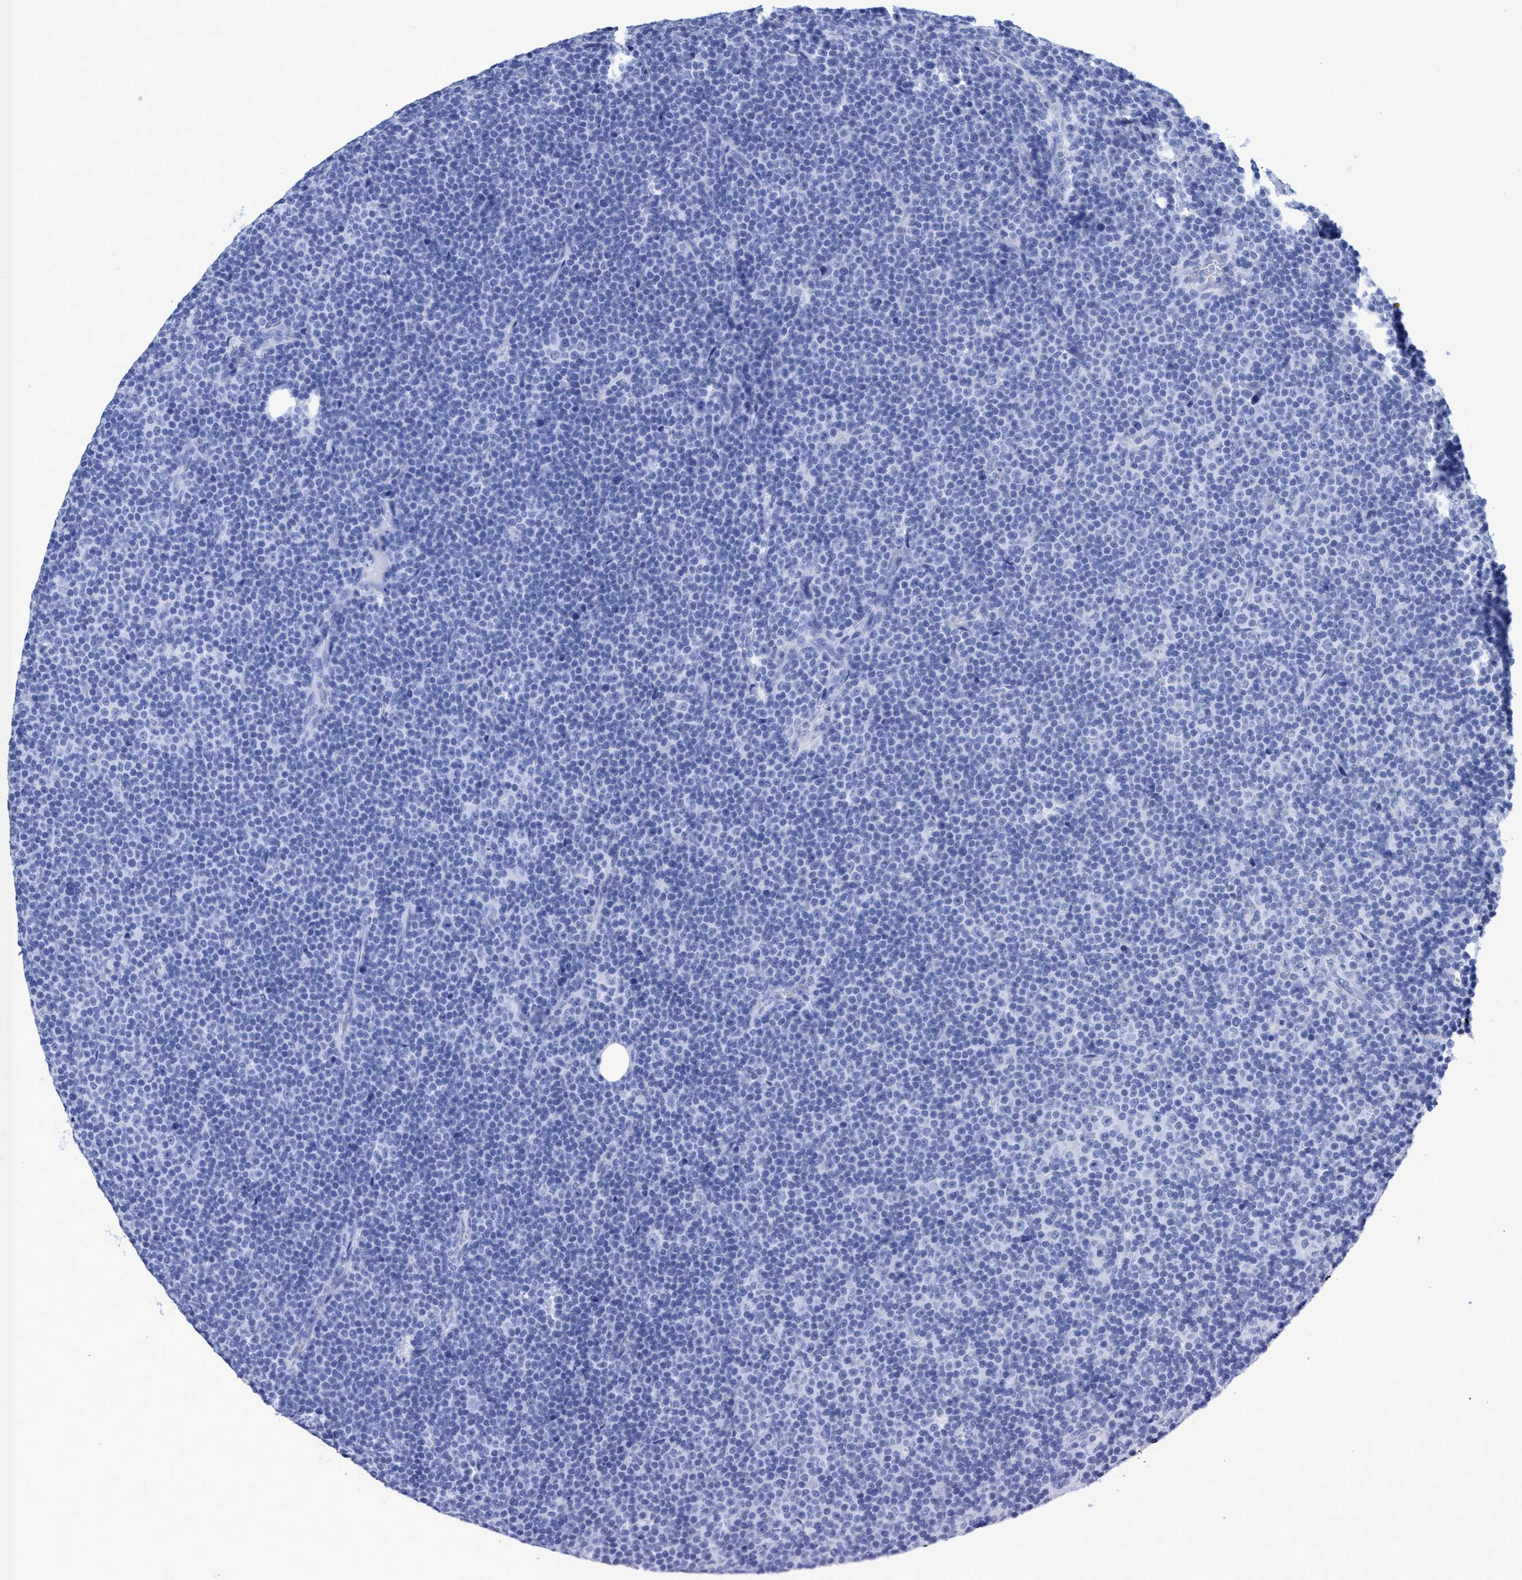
{"staining": {"intensity": "negative", "quantity": "none", "location": "none"}, "tissue": "lymphoma", "cell_type": "Tumor cells", "image_type": "cancer", "snomed": [{"axis": "morphology", "description": "Malignant lymphoma, non-Hodgkin's type, Low grade"}, {"axis": "topography", "description": "Lymph node"}], "caption": "High magnification brightfield microscopy of lymphoma stained with DAB (3,3'-diaminobenzidine) (brown) and counterstained with hematoxylin (blue): tumor cells show no significant expression. (Immunohistochemistry (ihc), brightfield microscopy, high magnification).", "gene": "INSL6", "patient": {"sex": "female", "age": 67}}